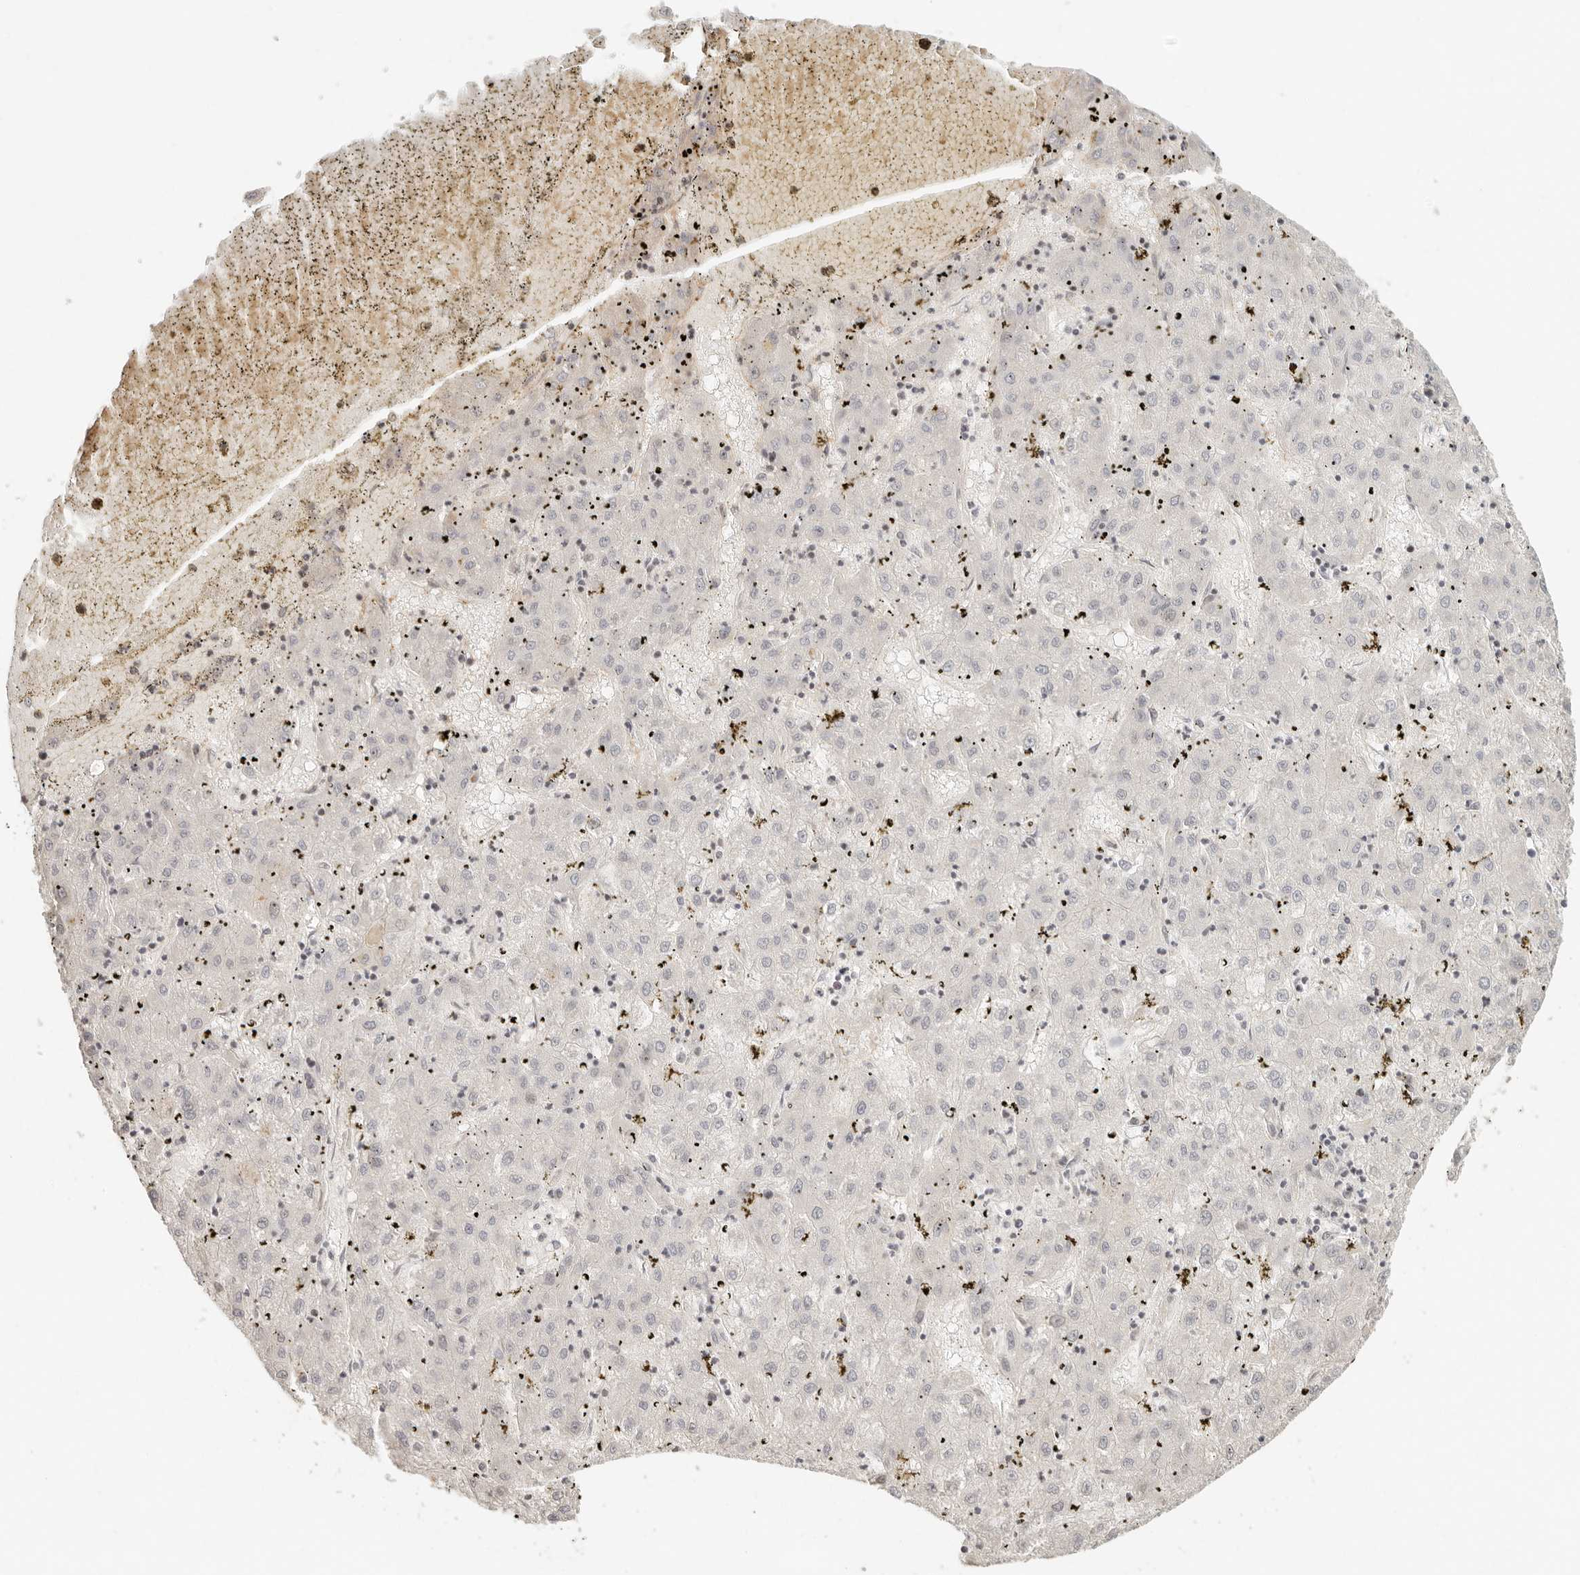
{"staining": {"intensity": "negative", "quantity": "none", "location": "none"}, "tissue": "liver cancer", "cell_type": "Tumor cells", "image_type": "cancer", "snomed": [{"axis": "morphology", "description": "Carcinoma, Hepatocellular, NOS"}, {"axis": "topography", "description": "Liver"}], "caption": "Immunohistochemical staining of liver cancer shows no significant expression in tumor cells. The staining was performed using DAB to visualize the protein expression in brown, while the nuclei were stained in blue with hematoxylin (Magnification: 20x).", "gene": "GABPA", "patient": {"sex": "male", "age": 72}}